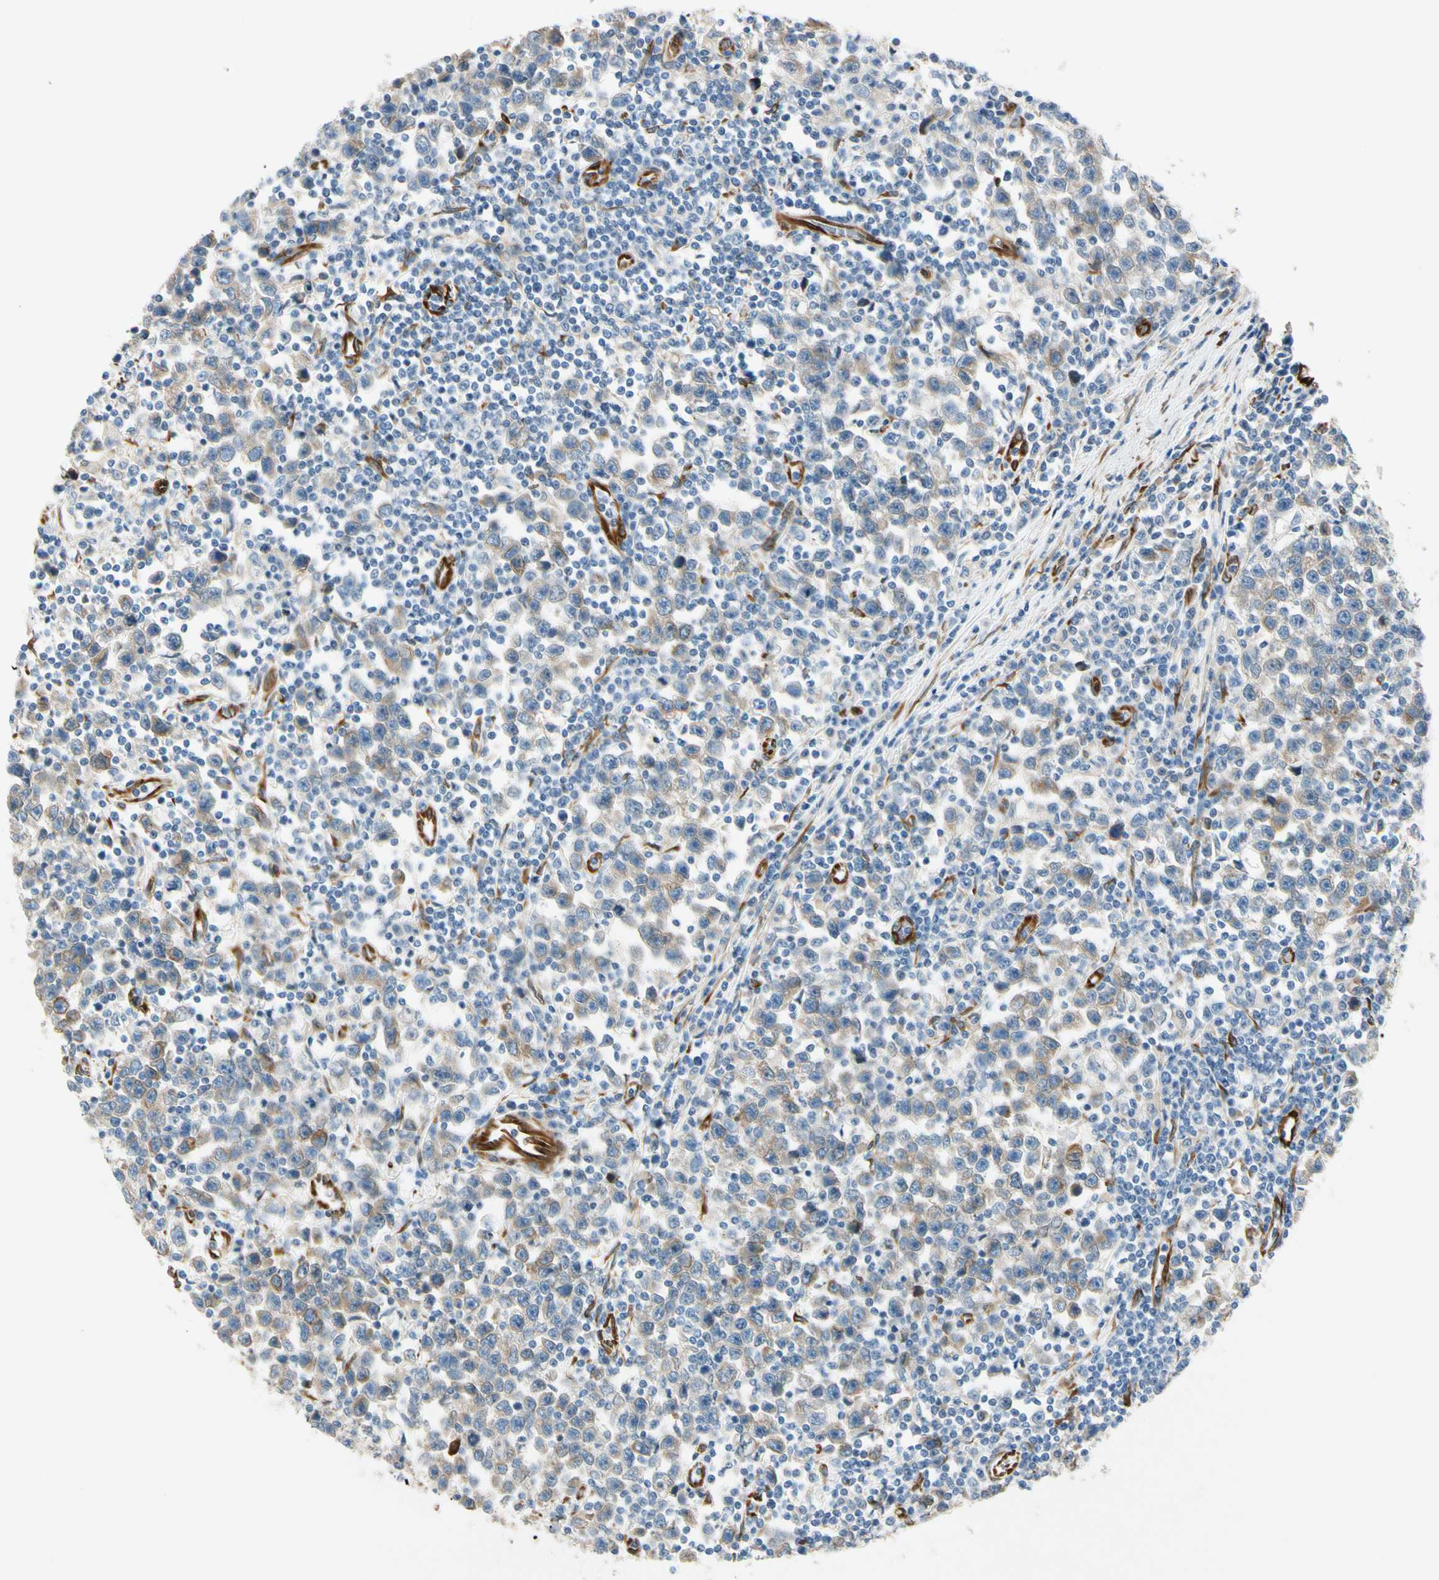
{"staining": {"intensity": "weak", "quantity": ">75%", "location": "cytoplasmic/membranous"}, "tissue": "testis cancer", "cell_type": "Tumor cells", "image_type": "cancer", "snomed": [{"axis": "morphology", "description": "Seminoma, NOS"}, {"axis": "topography", "description": "Testis"}], "caption": "Testis cancer stained with immunohistochemistry (IHC) reveals weak cytoplasmic/membranous expression in approximately >75% of tumor cells. Using DAB (brown) and hematoxylin (blue) stains, captured at high magnification using brightfield microscopy.", "gene": "FKBP7", "patient": {"sex": "male", "age": 43}}